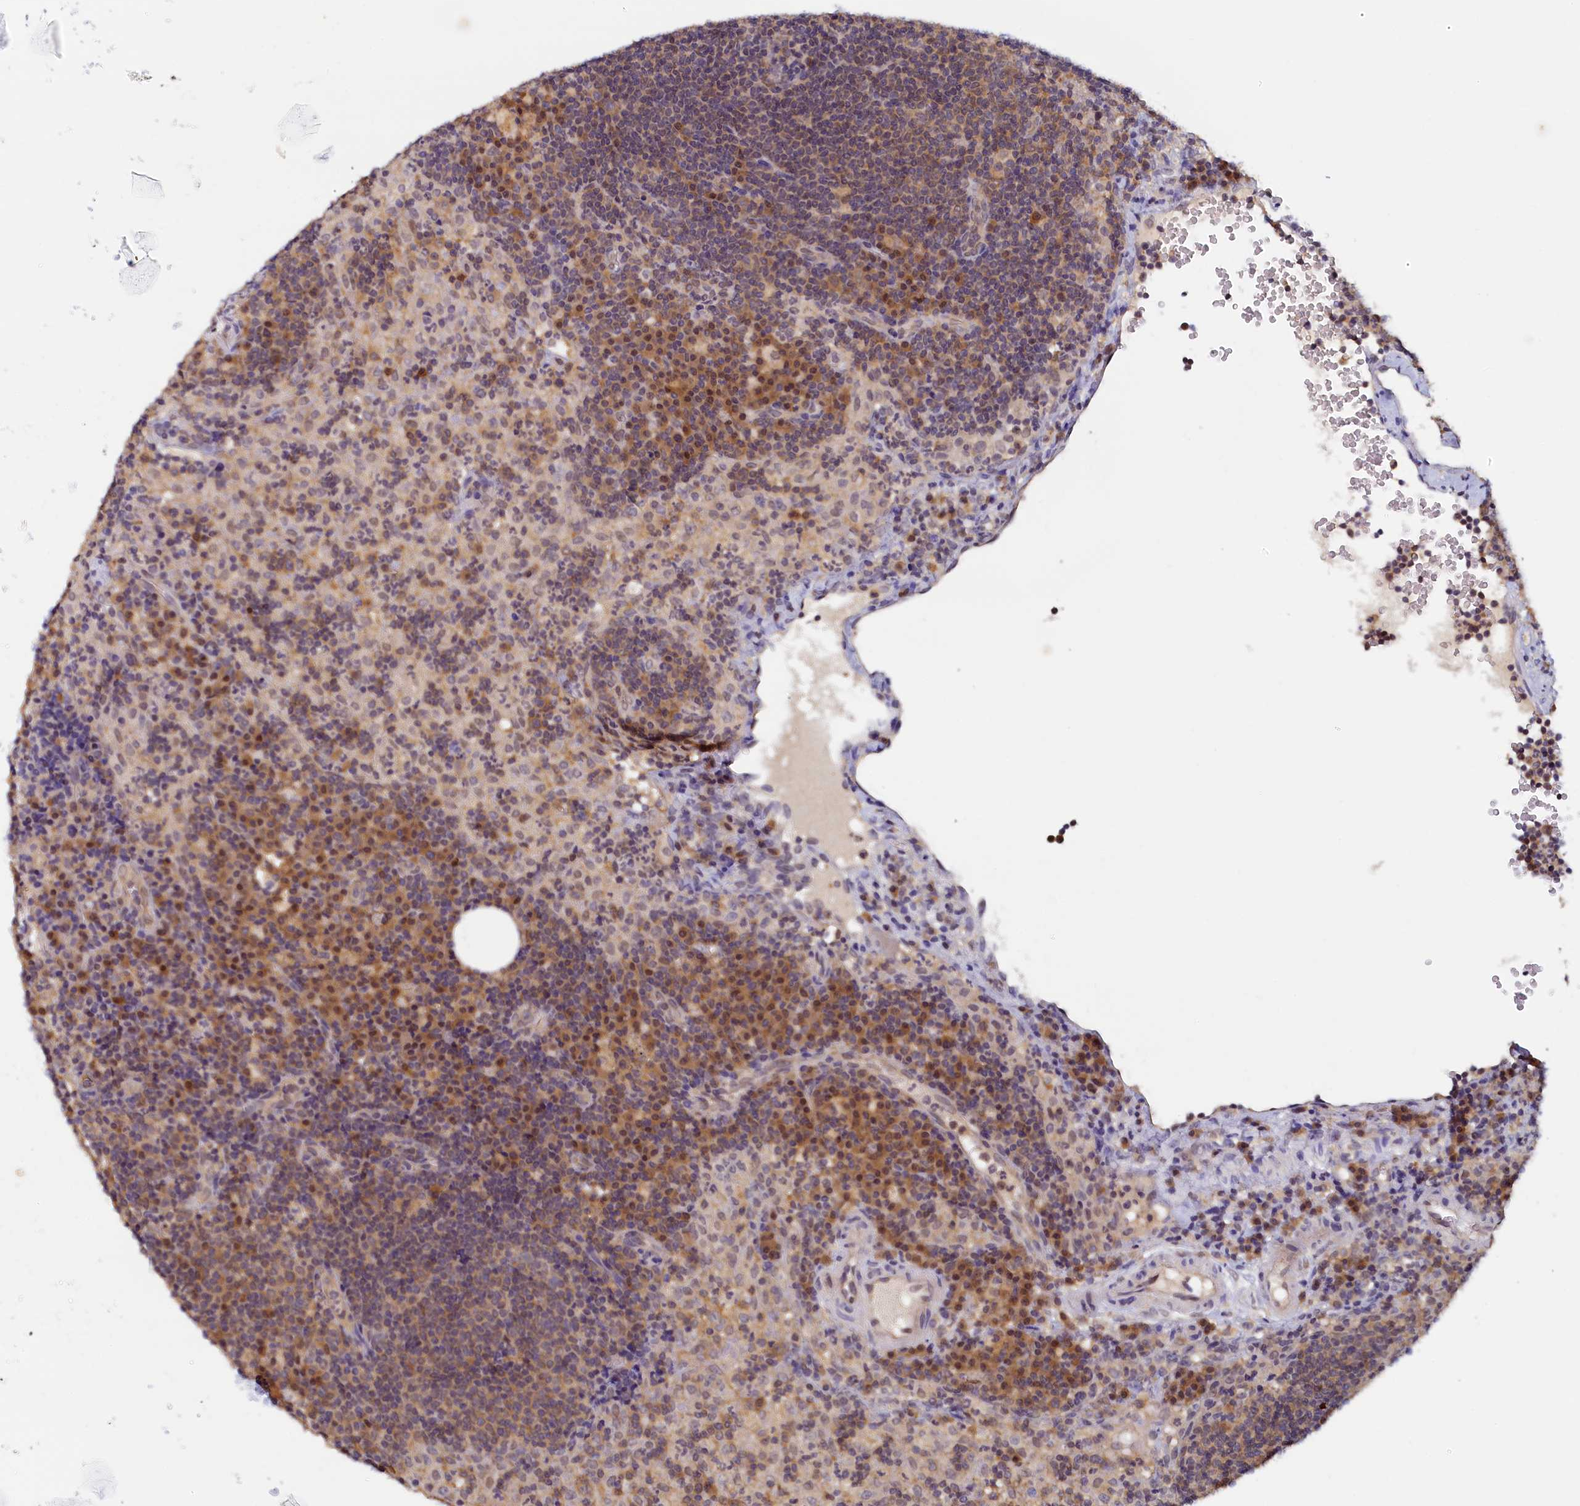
{"staining": {"intensity": "moderate", "quantity": "25%-75%", "location": "cytoplasmic/membranous,nuclear"}, "tissue": "lymph node", "cell_type": "Germinal center cells", "image_type": "normal", "snomed": [{"axis": "morphology", "description": "Normal tissue, NOS"}, {"axis": "topography", "description": "Lymph node"}], "caption": "Lymph node stained for a protein (brown) demonstrates moderate cytoplasmic/membranous,nuclear positive staining in about 25%-75% of germinal center cells.", "gene": "PAAF1", "patient": {"sex": "female", "age": 70}}